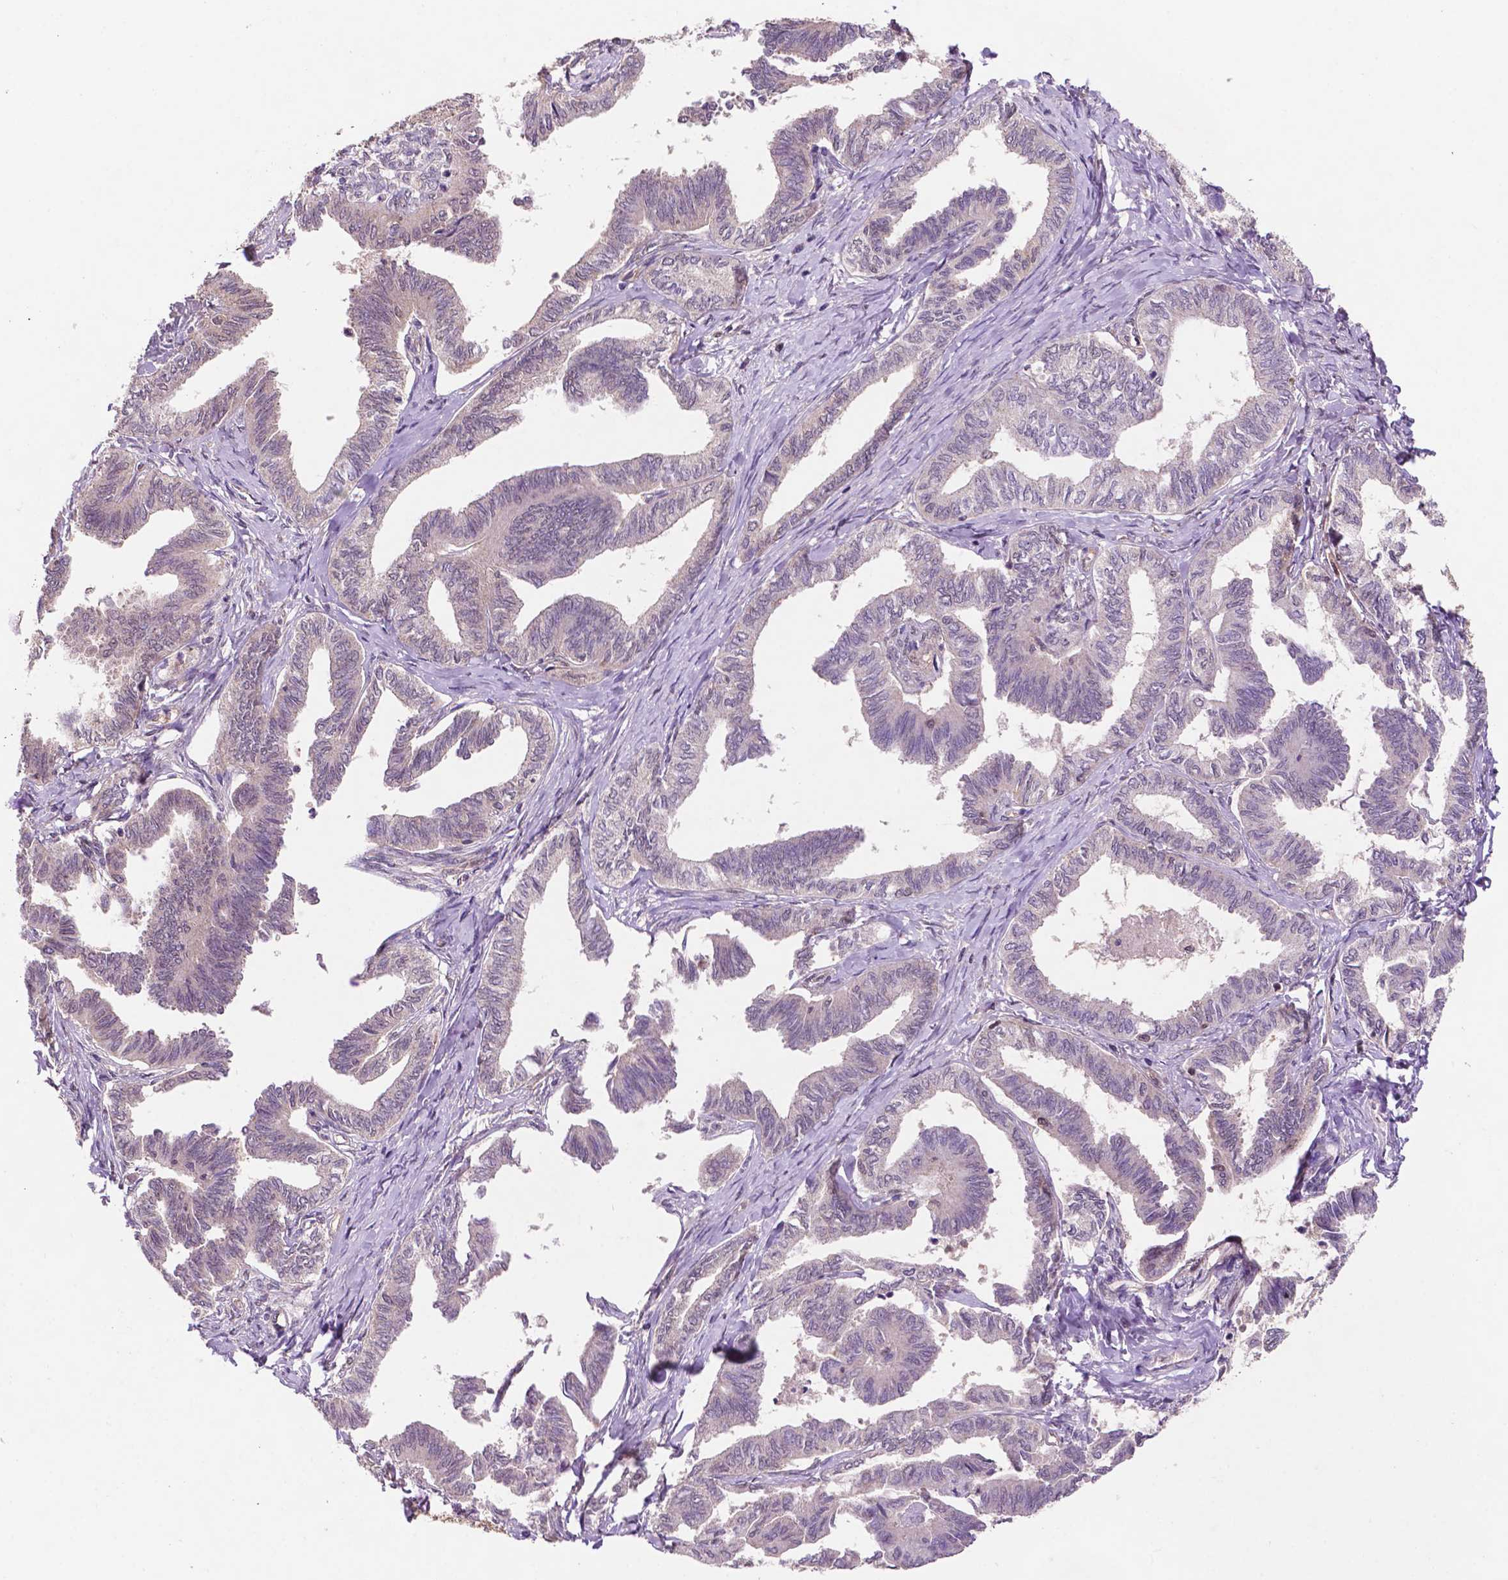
{"staining": {"intensity": "negative", "quantity": "none", "location": "none"}, "tissue": "ovarian cancer", "cell_type": "Tumor cells", "image_type": "cancer", "snomed": [{"axis": "morphology", "description": "Carcinoma, endometroid"}, {"axis": "topography", "description": "Ovary"}], "caption": "Immunohistochemistry micrograph of human ovarian cancer stained for a protein (brown), which reveals no staining in tumor cells.", "gene": "UBE2L6", "patient": {"sex": "female", "age": 70}}